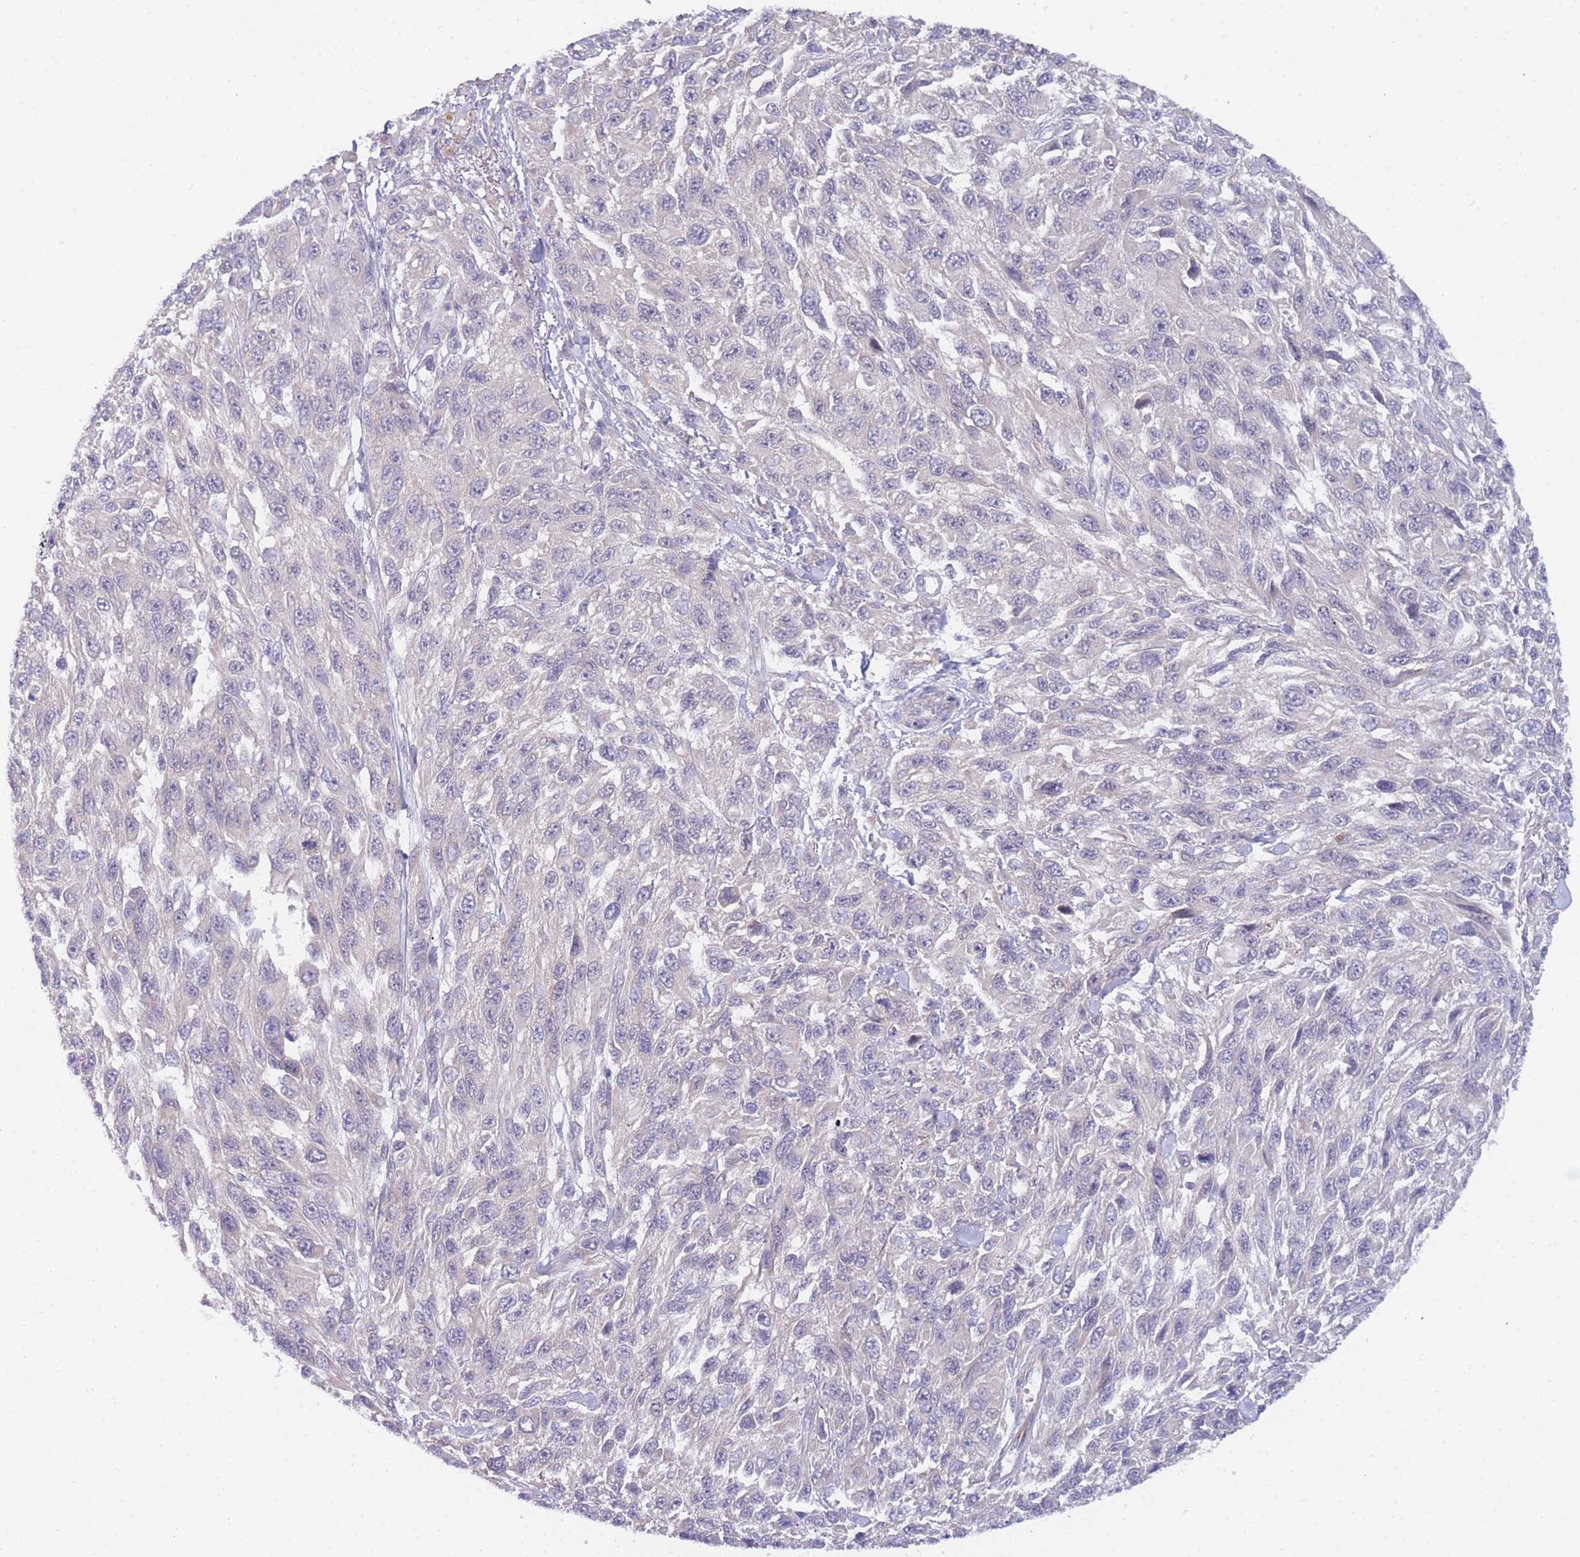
{"staining": {"intensity": "negative", "quantity": "none", "location": "none"}, "tissue": "melanoma", "cell_type": "Tumor cells", "image_type": "cancer", "snomed": [{"axis": "morphology", "description": "Malignant melanoma, NOS"}, {"axis": "topography", "description": "Skin"}], "caption": "Malignant melanoma was stained to show a protein in brown. There is no significant positivity in tumor cells. (Immunohistochemistry, brightfield microscopy, high magnification).", "gene": "ZNF510", "patient": {"sex": "female", "age": 96}}